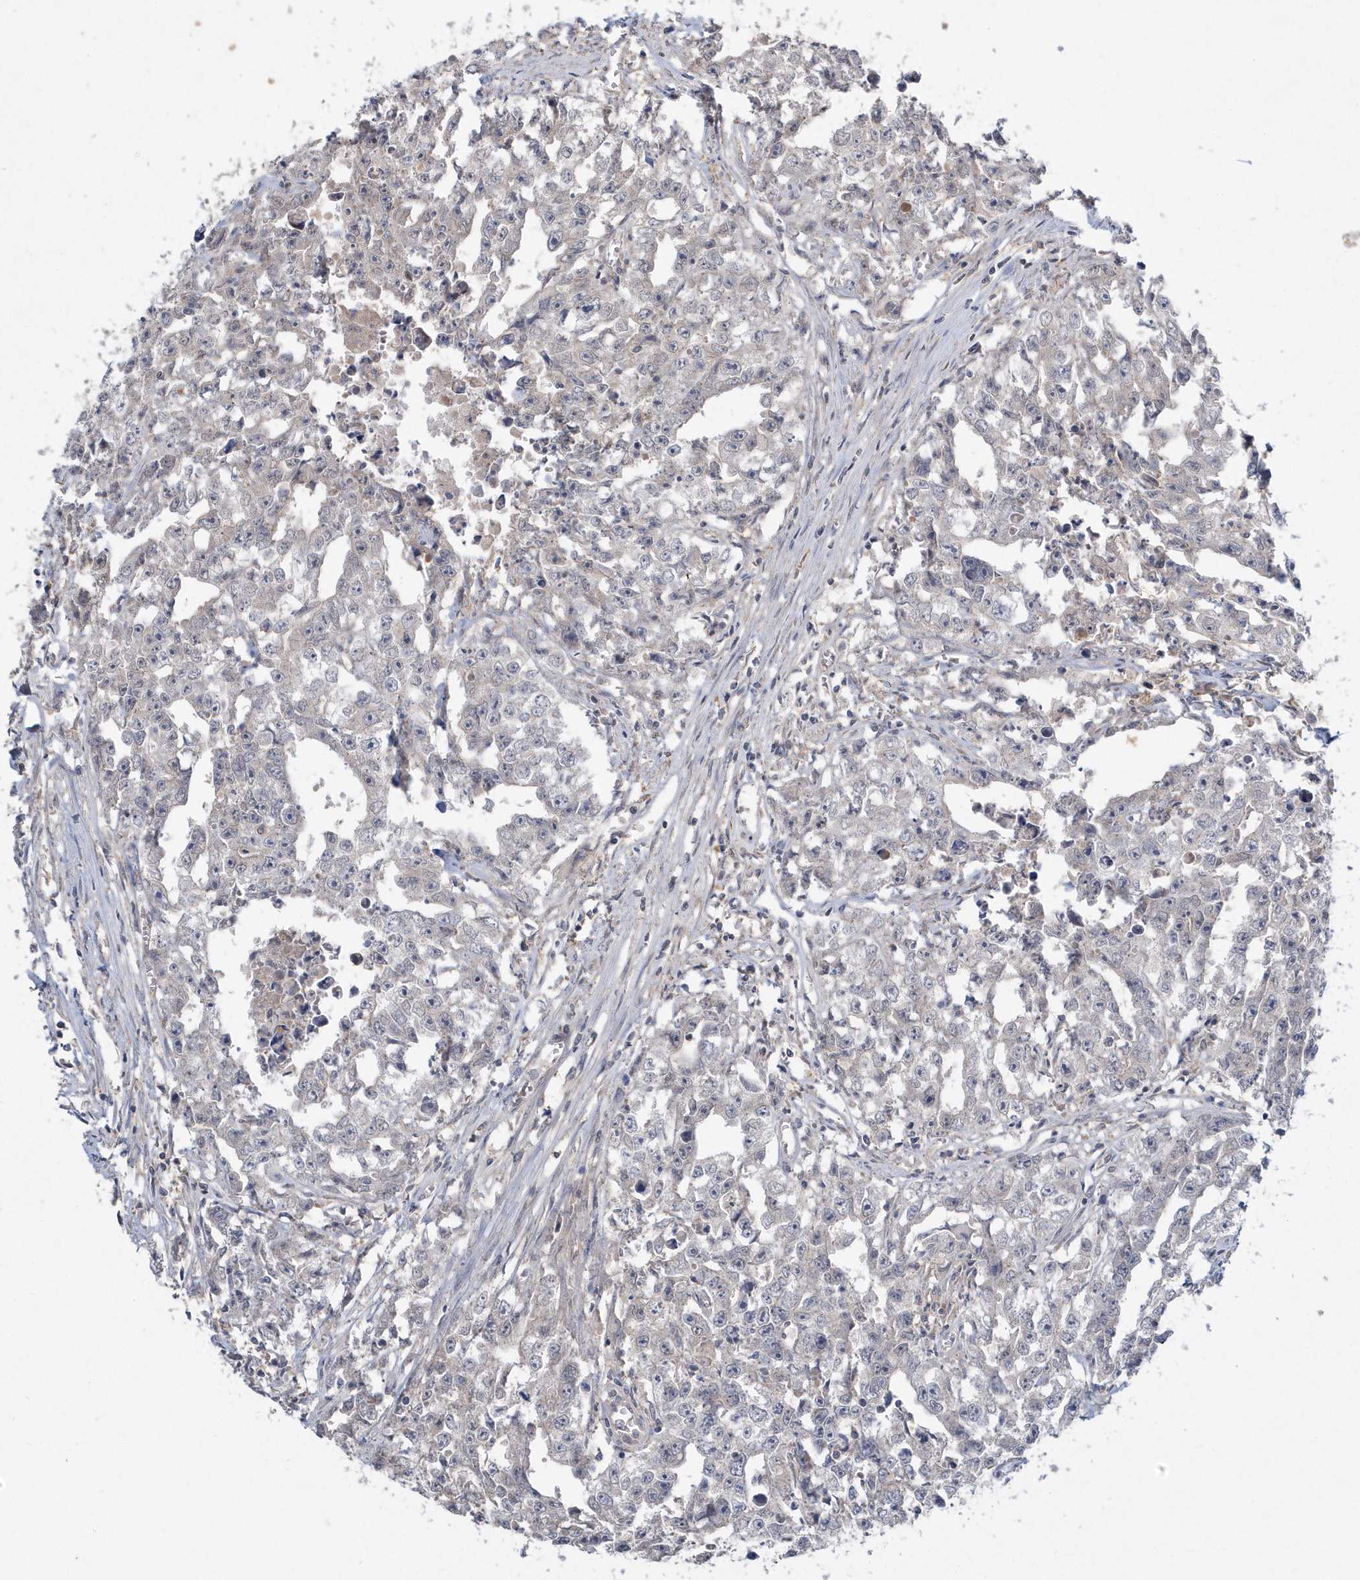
{"staining": {"intensity": "weak", "quantity": "25%-75%", "location": "cytoplasmic/membranous"}, "tissue": "testis cancer", "cell_type": "Tumor cells", "image_type": "cancer", "snomed": [{"axis": "morphology", "description": "Seminoma, NOS"}, {"axis": "morphology", "description": "Carcinoma, Embryonal, NOS"}, {"axis": "topography", "description": "Testis"}], "caption": "The photomicrograph reveals staining of testis cancer (seminoma), revealing weak cytoplasmic/membranous protein positivity (brown color) within tumor cells.", "gene": "AKR7A2", "patient": {"sex": "male", "age": 43}}